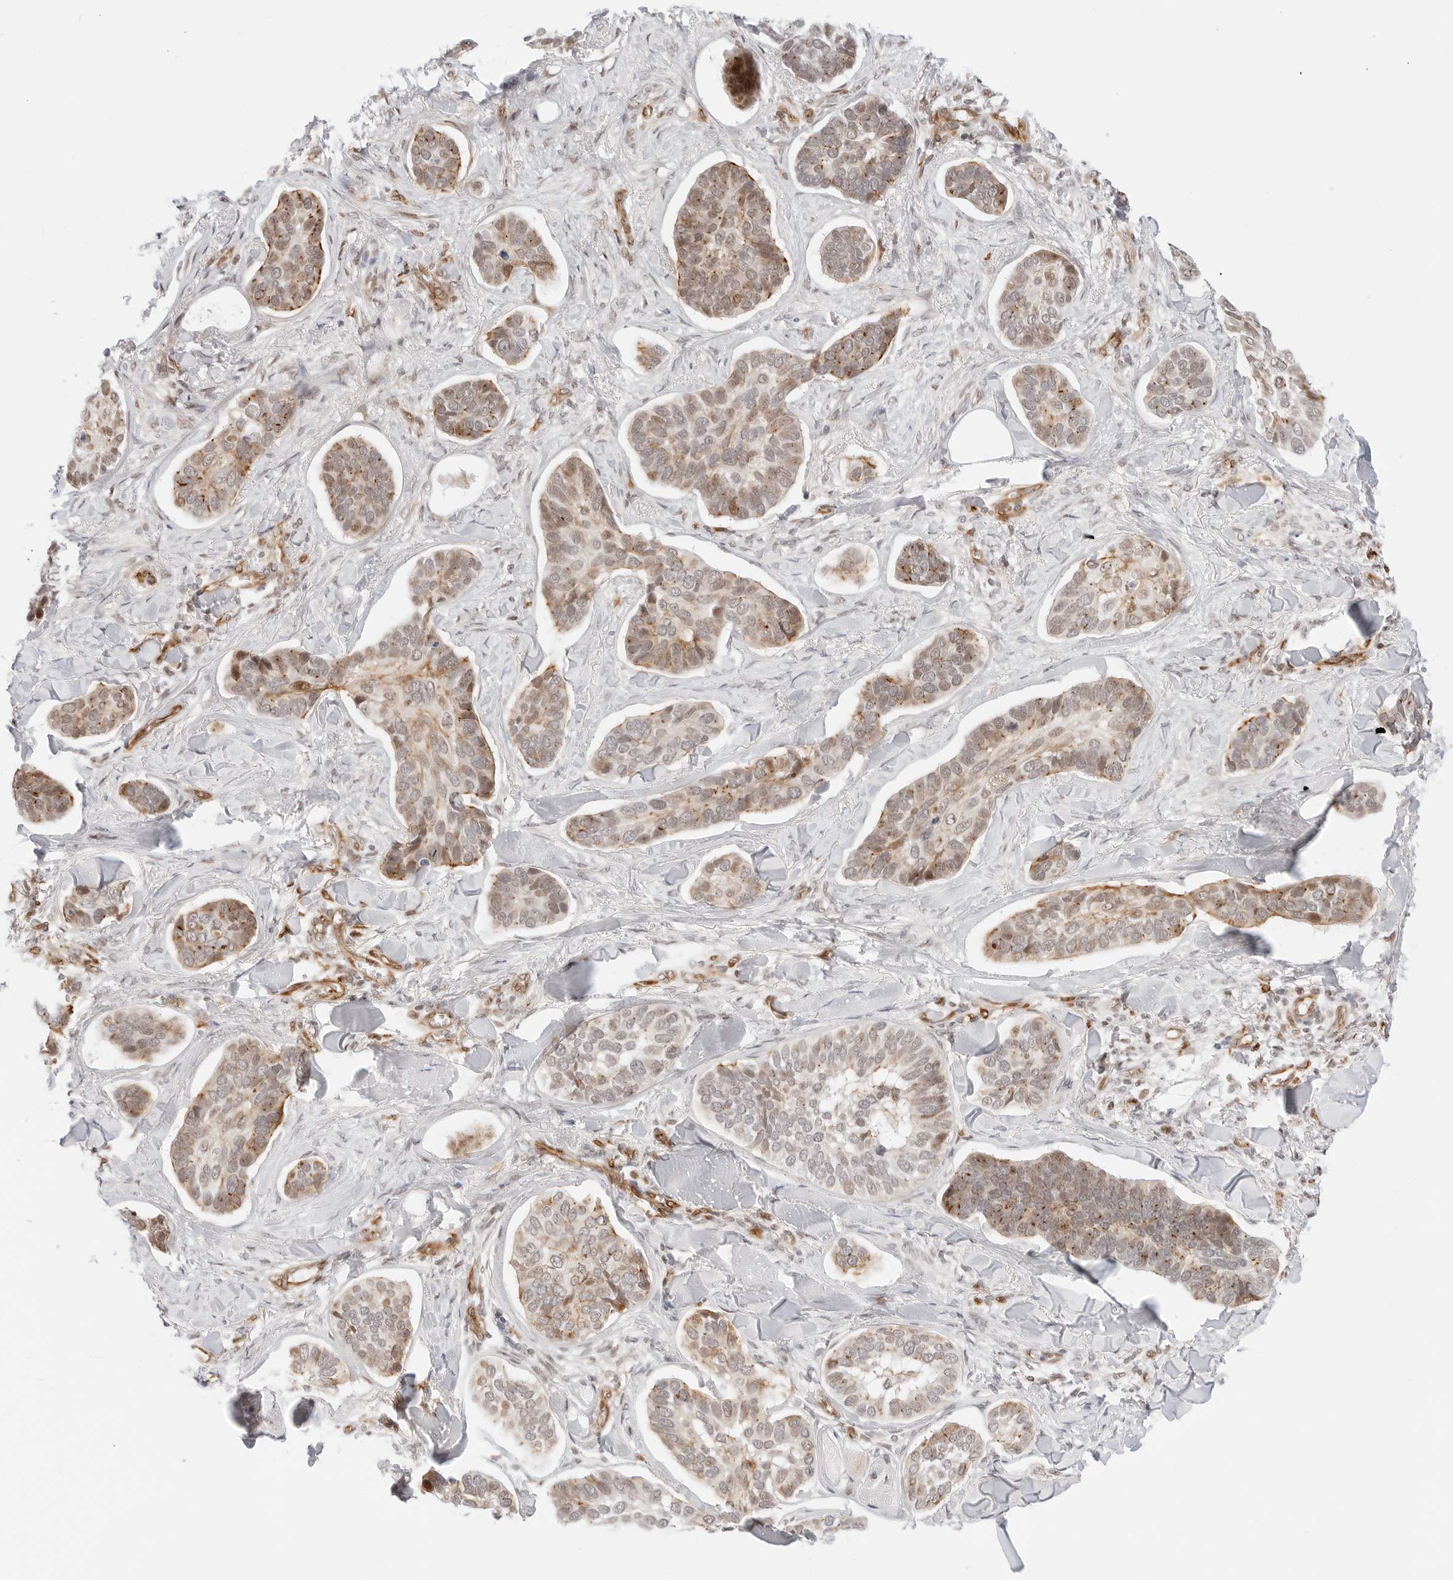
{"staining": {"intensity": "weak", "quantity": "25%-75%", "location": "cytoplasmic/membranous,nuclear"}, "tissue": "skin cancer", "cell_type": "Tumor cells", "image_type": "cancer", "snomed": [{"axis": "morphology", "description": "Basal cell carcinoma"}, {"axis": "topography", "description": "Skin"}], "caption": "There is low levels of weak cytoplasmic/membranous and nuclear staining in tumor cells of skin basal cell carcinoma, as demonstrated by immunohistochemical staining (brown color).", "gene": "ZNF613", "patient": {"sex": "male", "age": 62}}